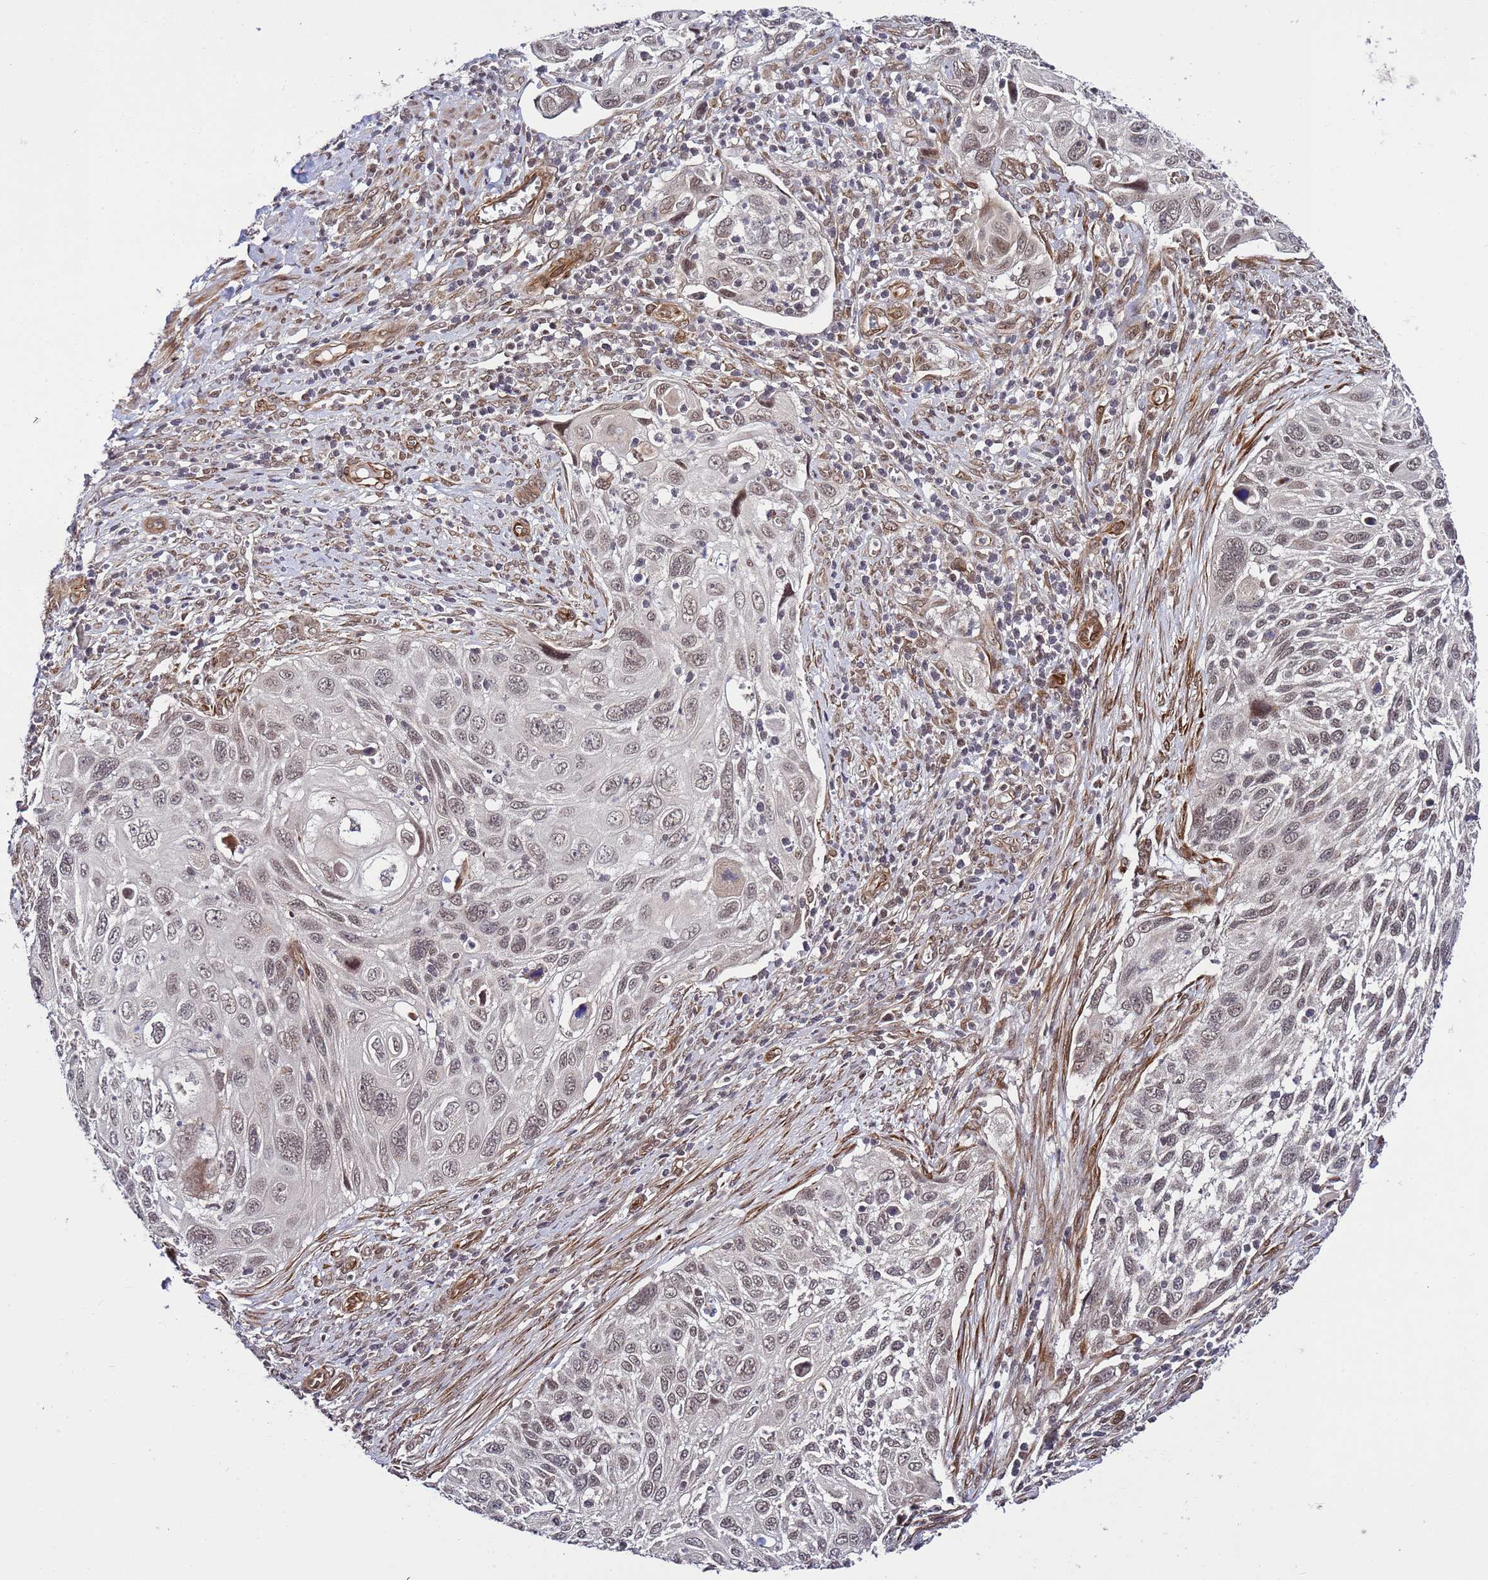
{"staining": {"intensity": "weak", "quantity": ">75%", "location": "nuclear"}, "tissue": "cervical cancer", "cell_type": "Tumor cells", "image_type": "cancer", "snomed": [{"axis": "morphology", "description": "Squamous cell carcinoma, NOS"}, {"axis": "topography", "description": "Cervix"}], "caption": "DAB immunohistochemical staining of cervical cancer exhibits weak nuclear protein expression in about >75% of tumor cells.", "gene": "POLR2D", "patient": {"sex": "female", "age": 70}}